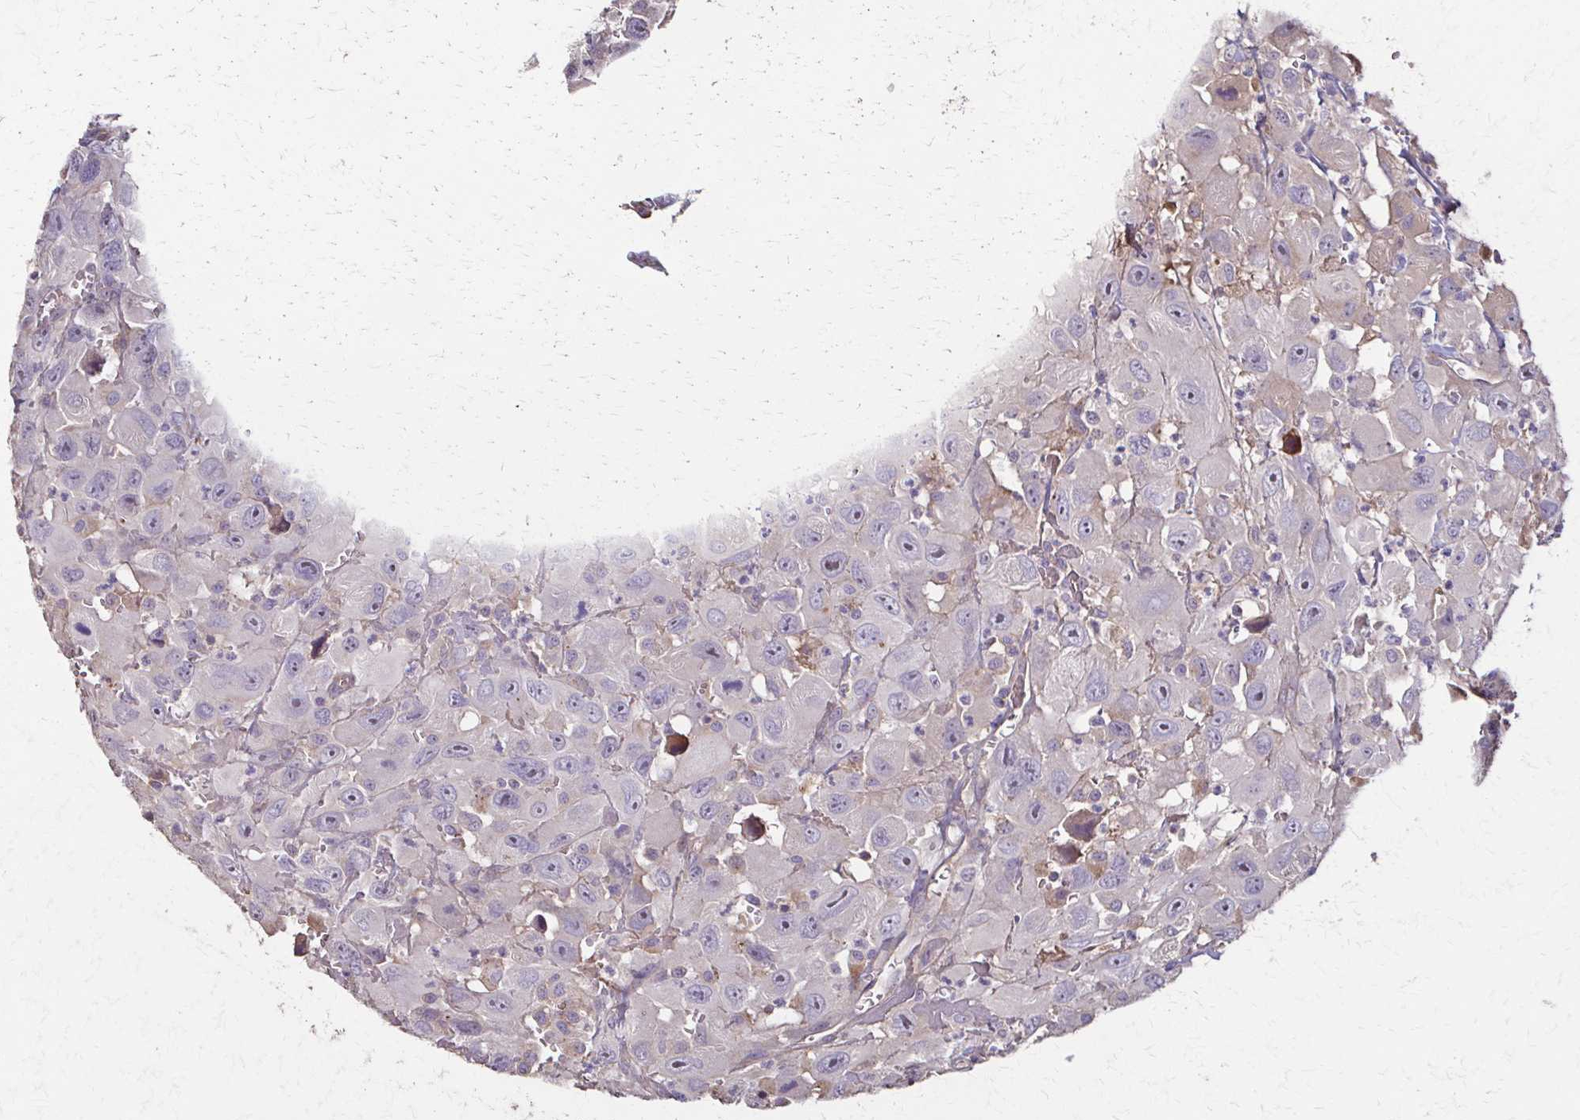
{"staining": {"intensity": "negative", "quantity": "none", "location": "none"}, "tissue": "head and neck cancer", "cell_type": "Tumor cells", "image_type": "cancer", "snomed": [{"axis": "morphology", "description": "Squamous cell carcinoma, NOS"}, {"axis": "morphology", "description": "Squamous cell carcinoma, metastatic, NOS"}, {"axis": "topography", "description": "Oral tissue"}, {"axis": "topography", "description": "Head-Neck"}], "caption": "The immunohistochemistry photomicrograph has no significant staining in tumor cells of head and neck cancer tissue. (DAB (3,3'-diaminobenzidine) immunohistochemistry visualized using brightfield microscopy, high magnification).", "gene": "IL18BP", "patient": {"sex": "female", "age": 85}}